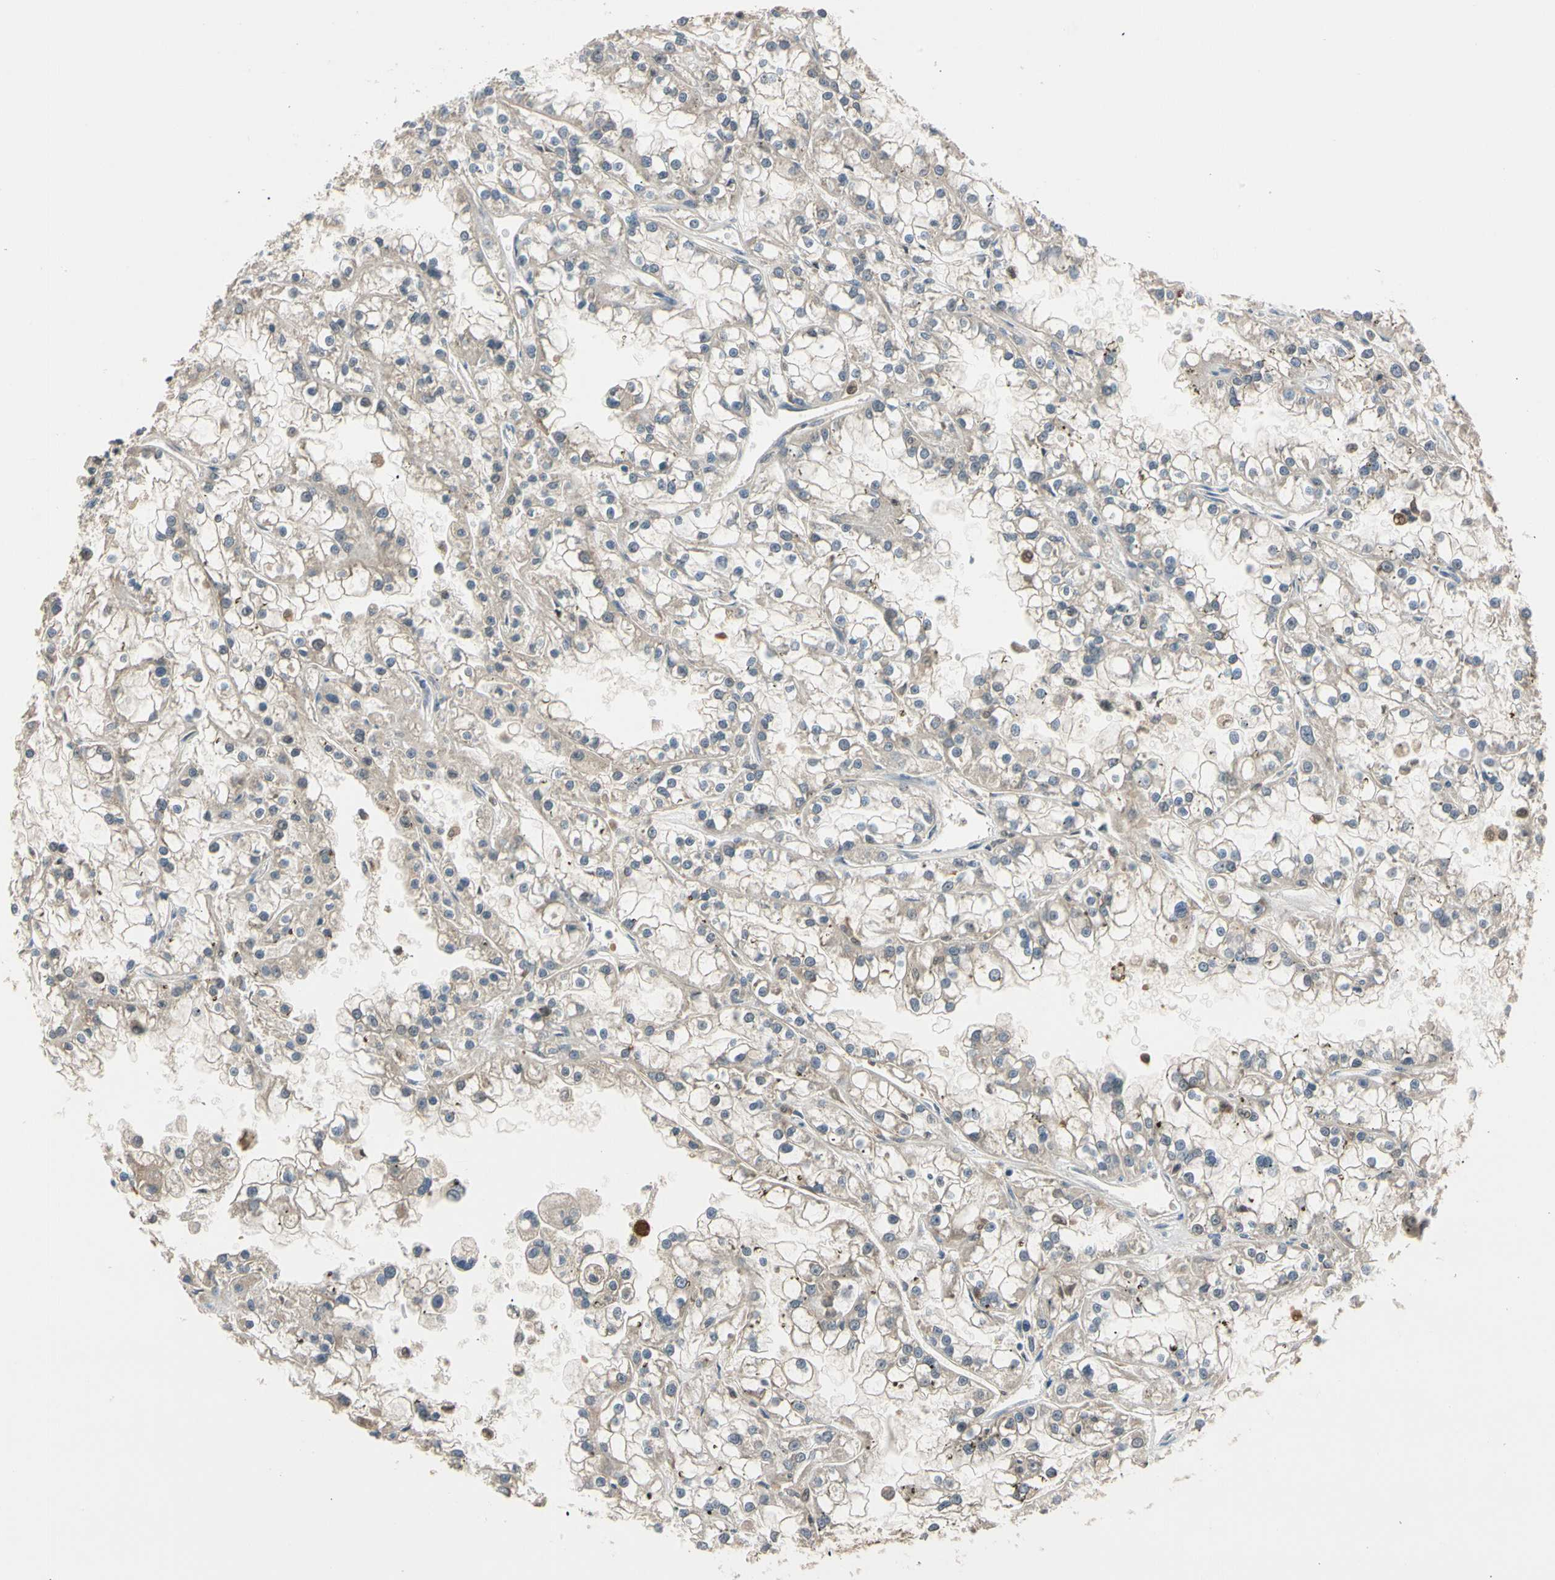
{"staining": {"intensity": "weak", "quantity": "25%-75%", "location": "cytoplasmic/membranous"}, "tissue": "renal cancer", "cell_type": "Tumor cells", "image_type": "cancer", "snomed": [{"axis": "morphology", "description": "Adenocarcinoma, NOS"}, {"axis": "topography", "description": "Kidney"}], "caption": "Immunohistochemistry photomicrograph of human renal cancer (adenocarcinoma) stained for a protein (brown), which reveals low levels of weak cytoplasmic/membranous staining in about 25%-75% of tumor cells.", "gene": "RIOX2", "patient": {"sex": "female", "age": 52}}